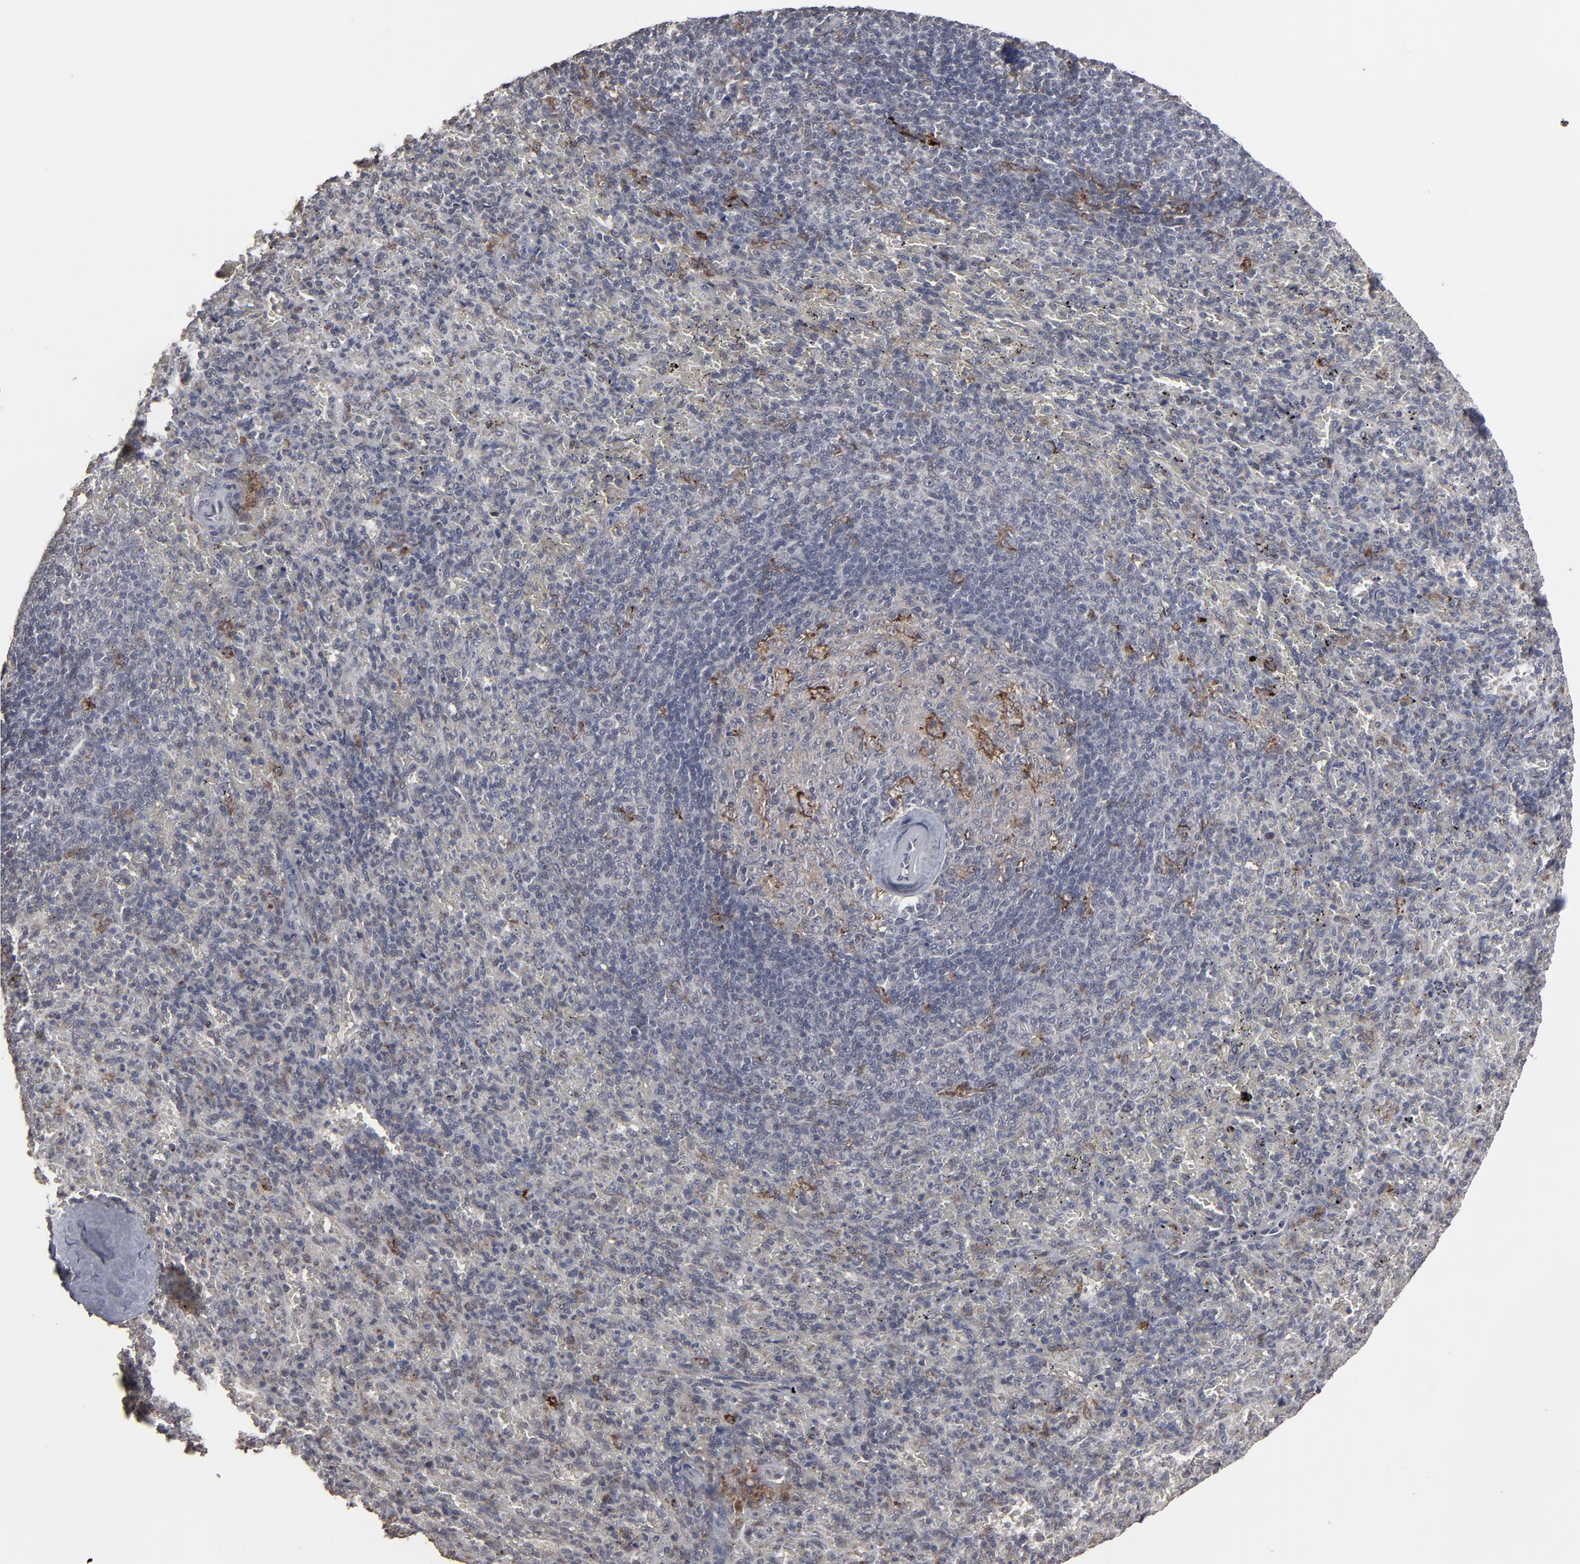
{"staining": {"intensity": "strong", "quantity": "<25%", "location": "cytoplasmic/membranous"}, "tissue": "spleen", "cell_type": "Cells in red pulp", "image_type": "normal", "snomed": [{"axis": "morphology", "description": "Normal tissue, NOS"}, {"axis": "topography", "description": "Spleen"}], "caption": "Cells in red pulp display medium levels of strong cytoplasmic/membranous positivity in approximately <25% of cells in normal human spleen.", "gene": "SLC22A17", "patient": {"sex": "female", "age": 43}}